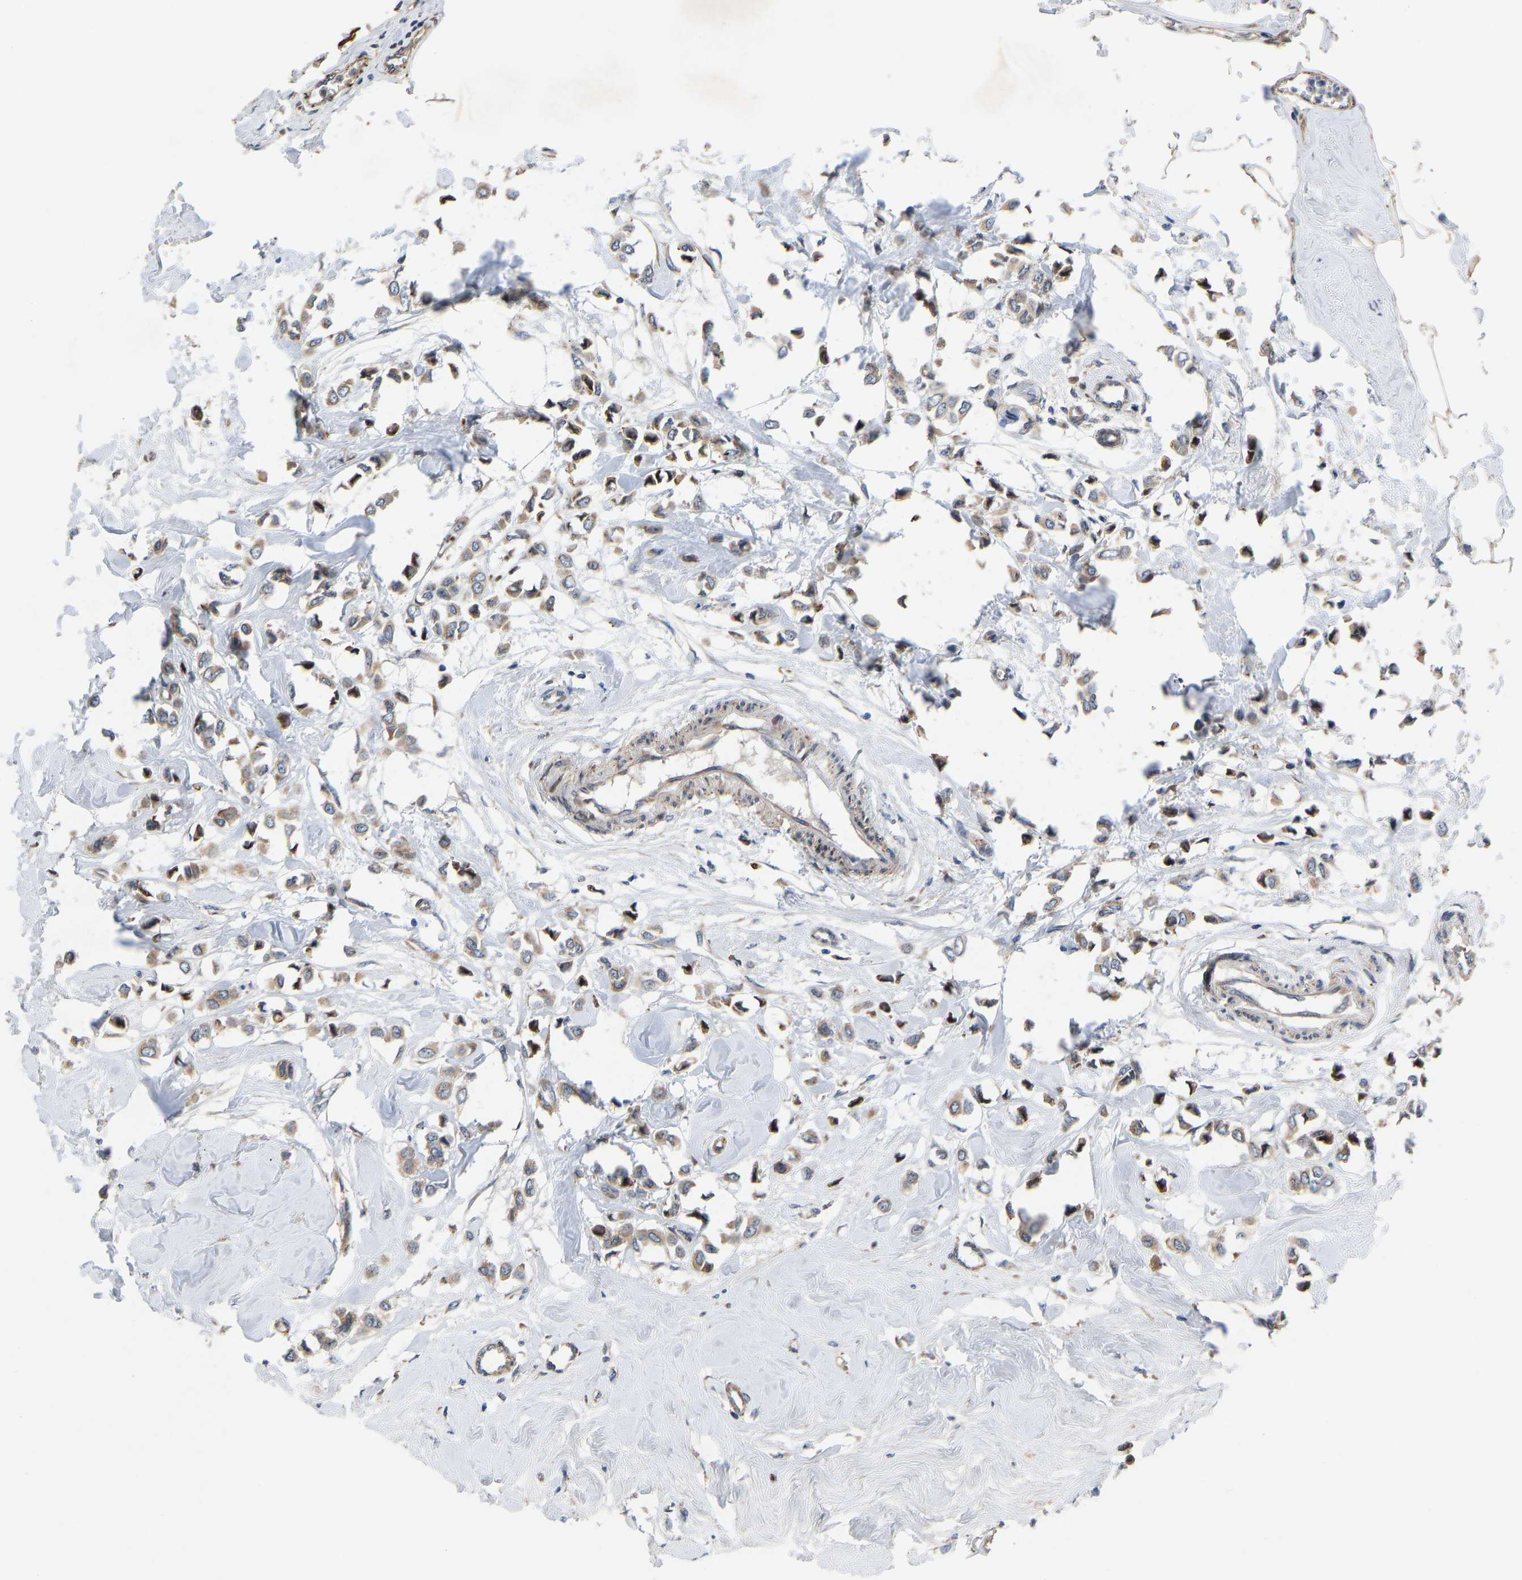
{"staining": {"intensity": "weak", "quantity": ">75%", "location": "cytoplasmic/membranous"}, "tissue": "breast cancer", "cell_type": "Tumor cells", "image_type": "cancer", "snomed": [{"axis": "morphology", "description": "Lobular carcinoma"}, {"axis": "topography", "description": "Breast"}], "caption": "Human breast lobular carcinoma stained for a protein (brown) exhibits weak cytoplasmic/membranous positive expression in about >75% of tumor cells.", "gene": "TMEM38B", "patient": {"sex": "female", "age": 51}}